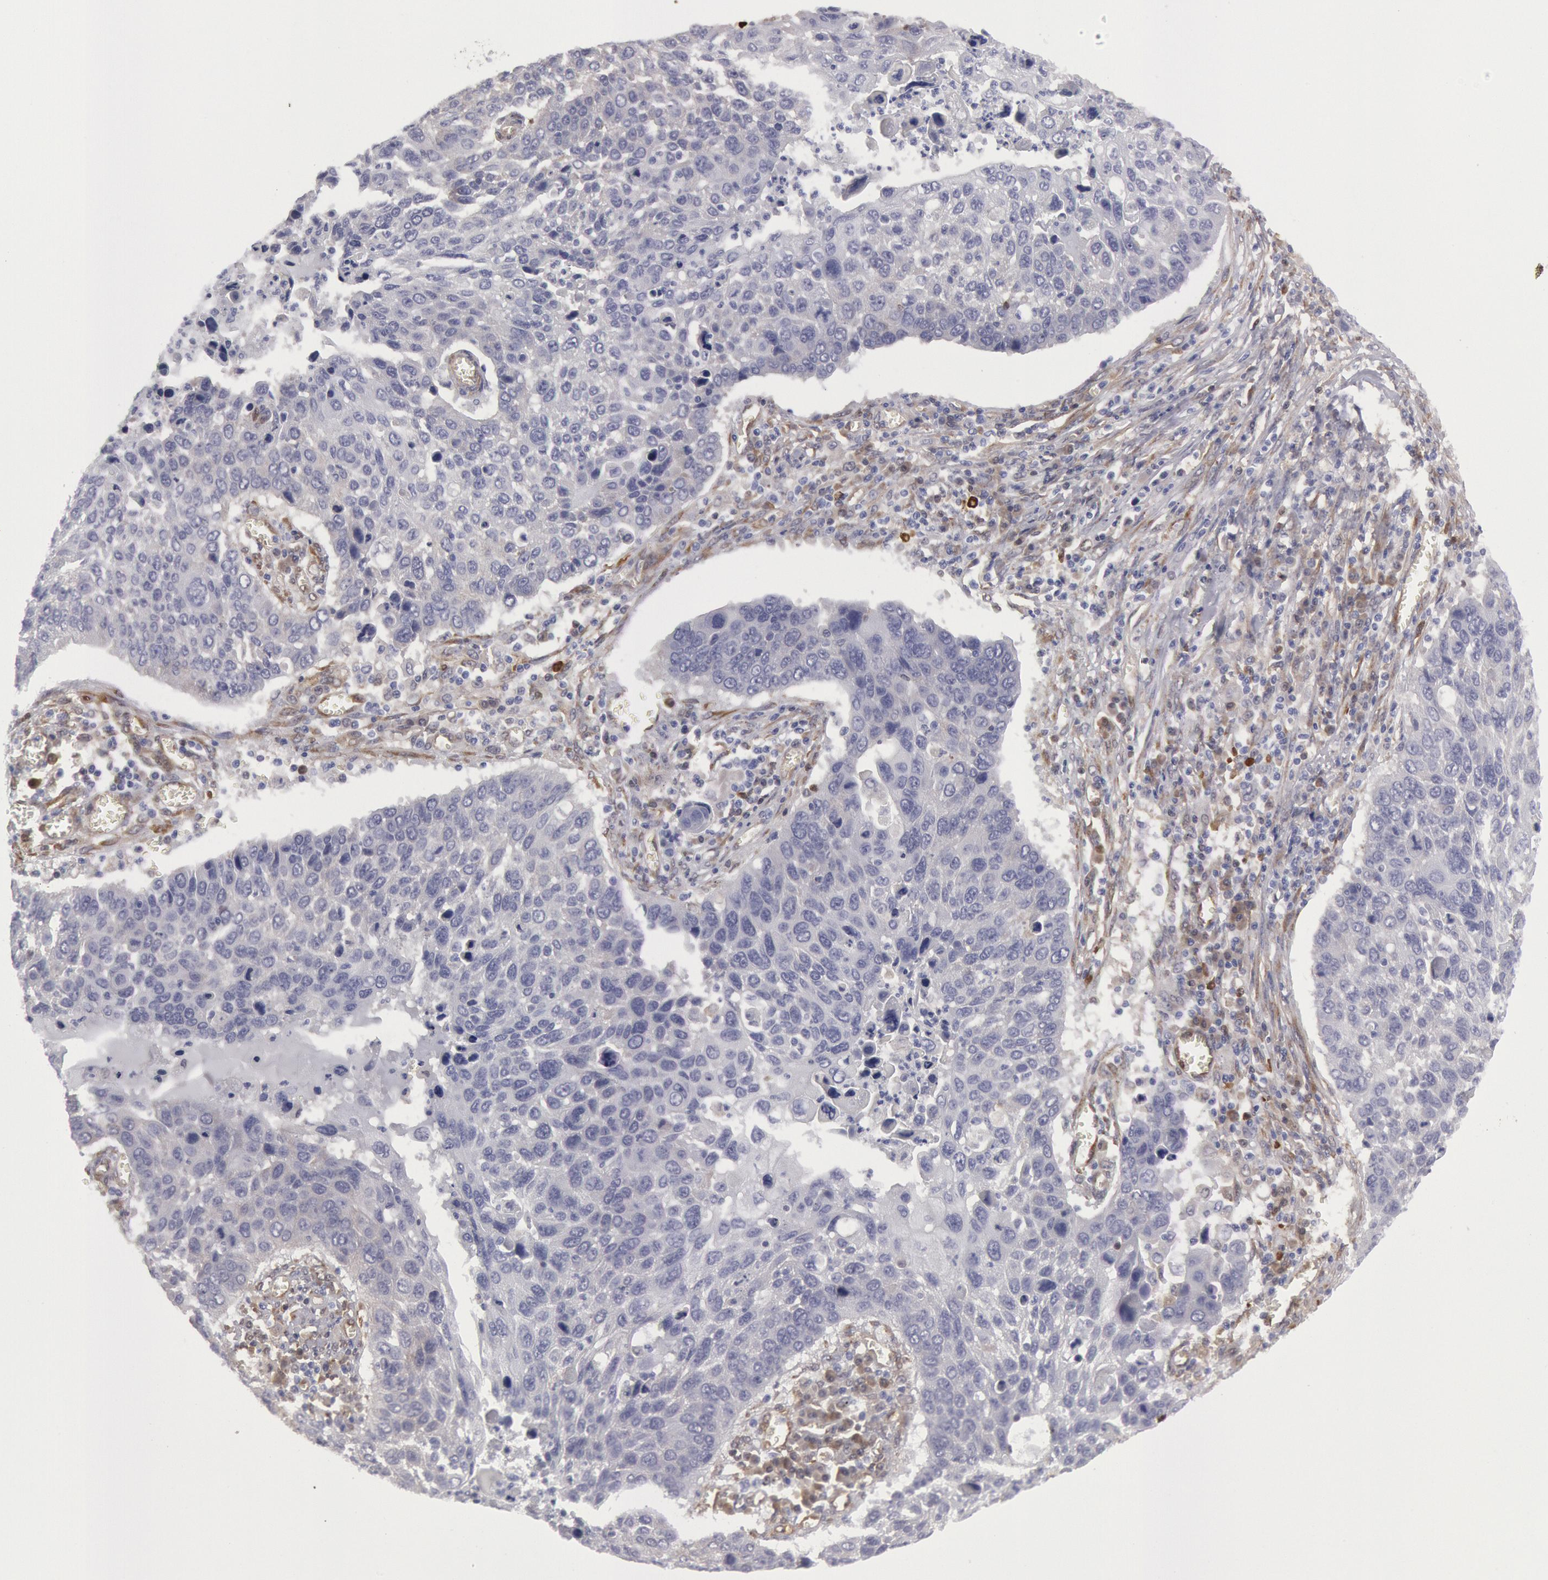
{"staining": {"intensity": "negative", "quantity": "none", "location": "none"}, "tissue": "lung cancer", "cell_type": "Tumor cells", "image_type": "cancer", "snomed": [{"axis": "morphology", "description": "Squamous cell carcinoma, NOS"}, {"axis": "topography", "description": "Lung"}], "caption": "DAB (3,3'-diaminobenzidine) immunohistochemical staining of human lung cancer (squamous cell carcinoma) shows no significant expression in tumor cells.", "gene": "CCDC50", "patient": {"sex": "male", "age": 68}}